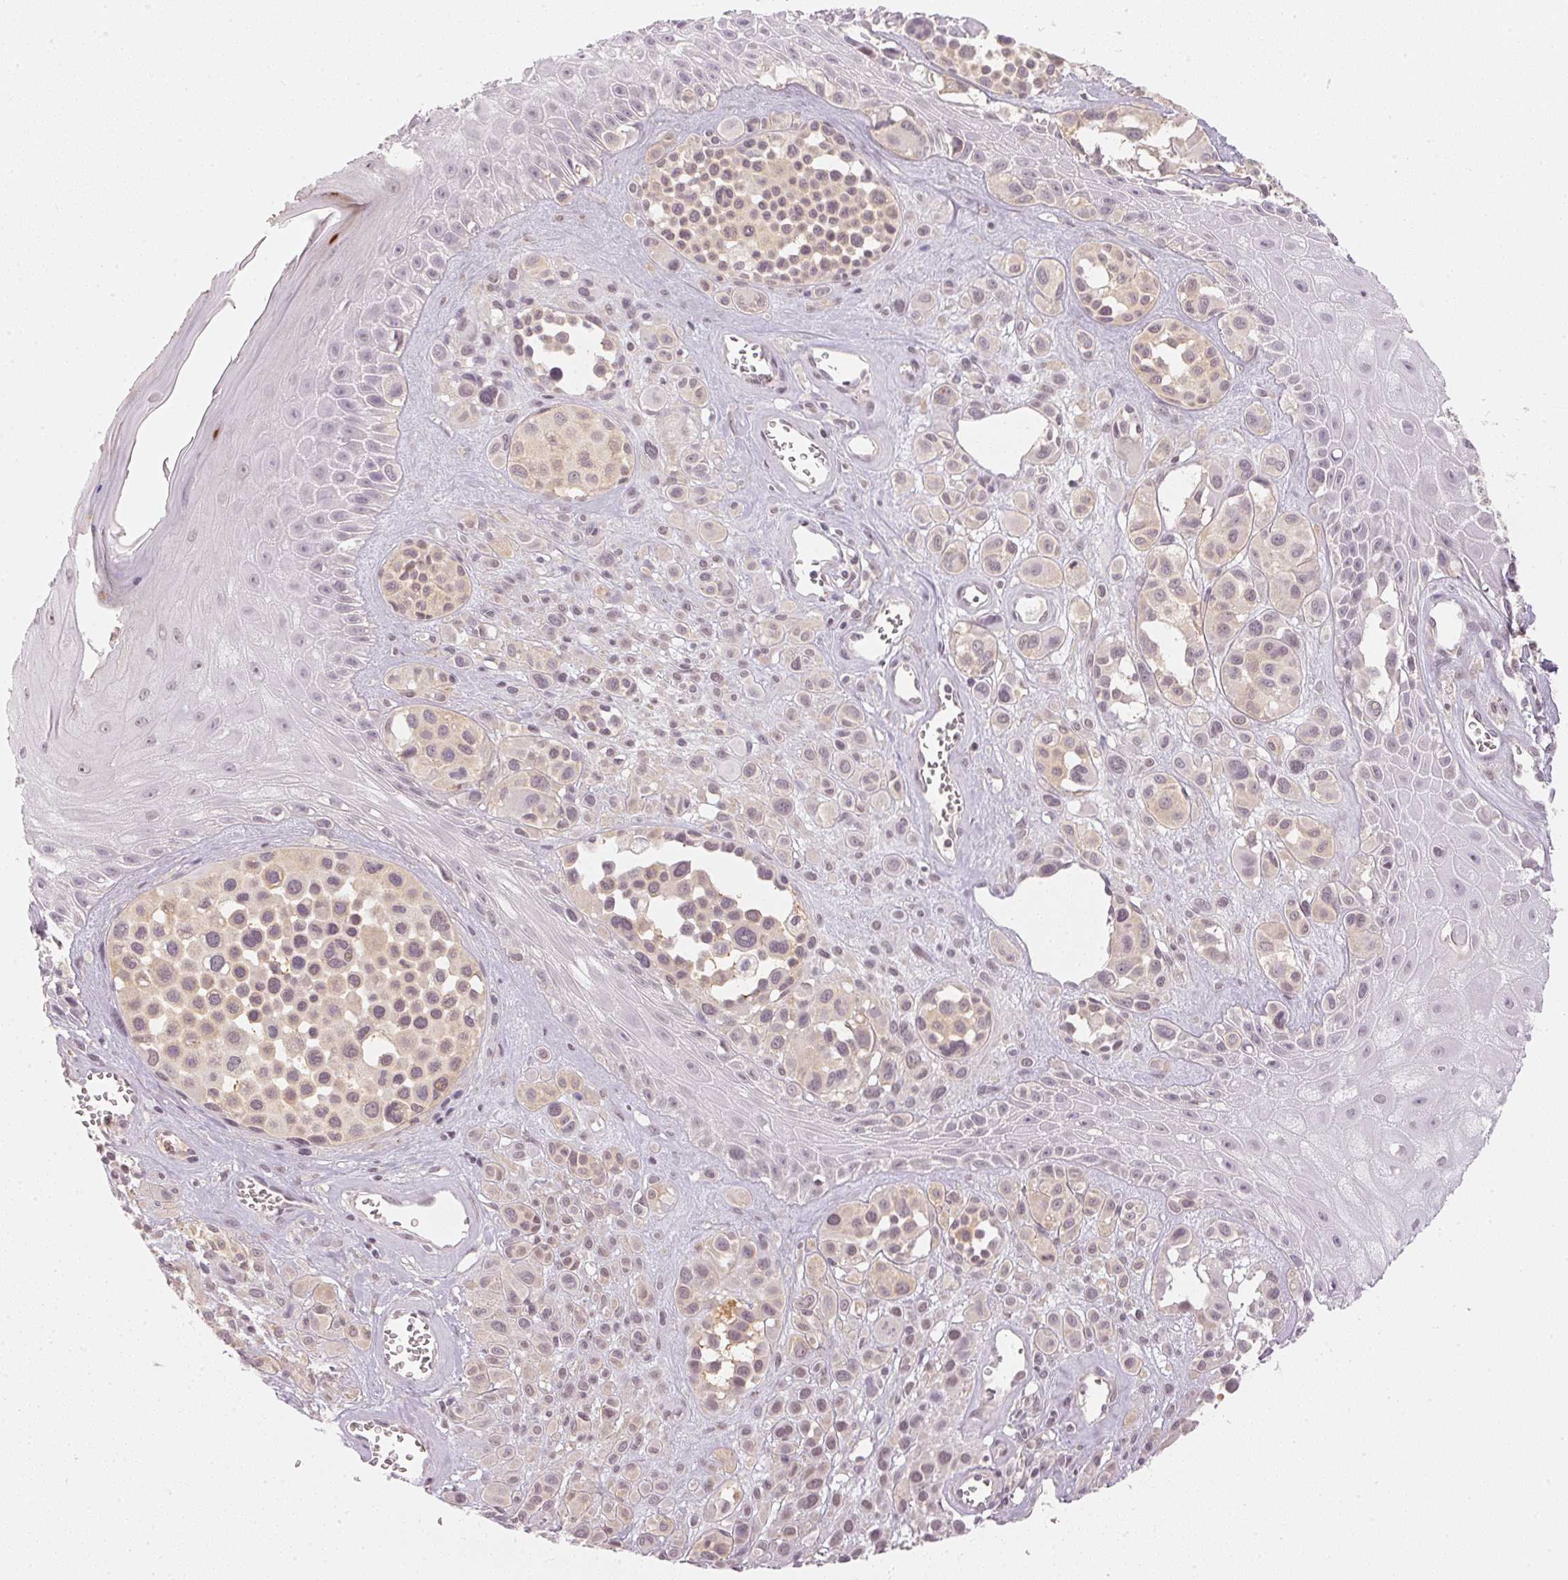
{"staining": {"intensity": "weak", "quantity": "25%-75%", "location": "cytoplasmic/membranous,nuclear"}, "tissue": "melanoma", "cell_type": "Tumor cells", "image_type": "cancer", "snomed": [{"axis": "morphology", "description": "Malignant melanoma, NOS"}, {"axis": "topography", "description": "Skin"}], "caption": "Immunohistochemistry (IHC) image of melanoma stained for a protein (brown), which reveals low levels of weak cytoplasmic/membranous and nuclear positivity in approximately 25%-75% of tumor cells.", "gene": "KPRP", "patient": {"sex": "male", "age": 77}}